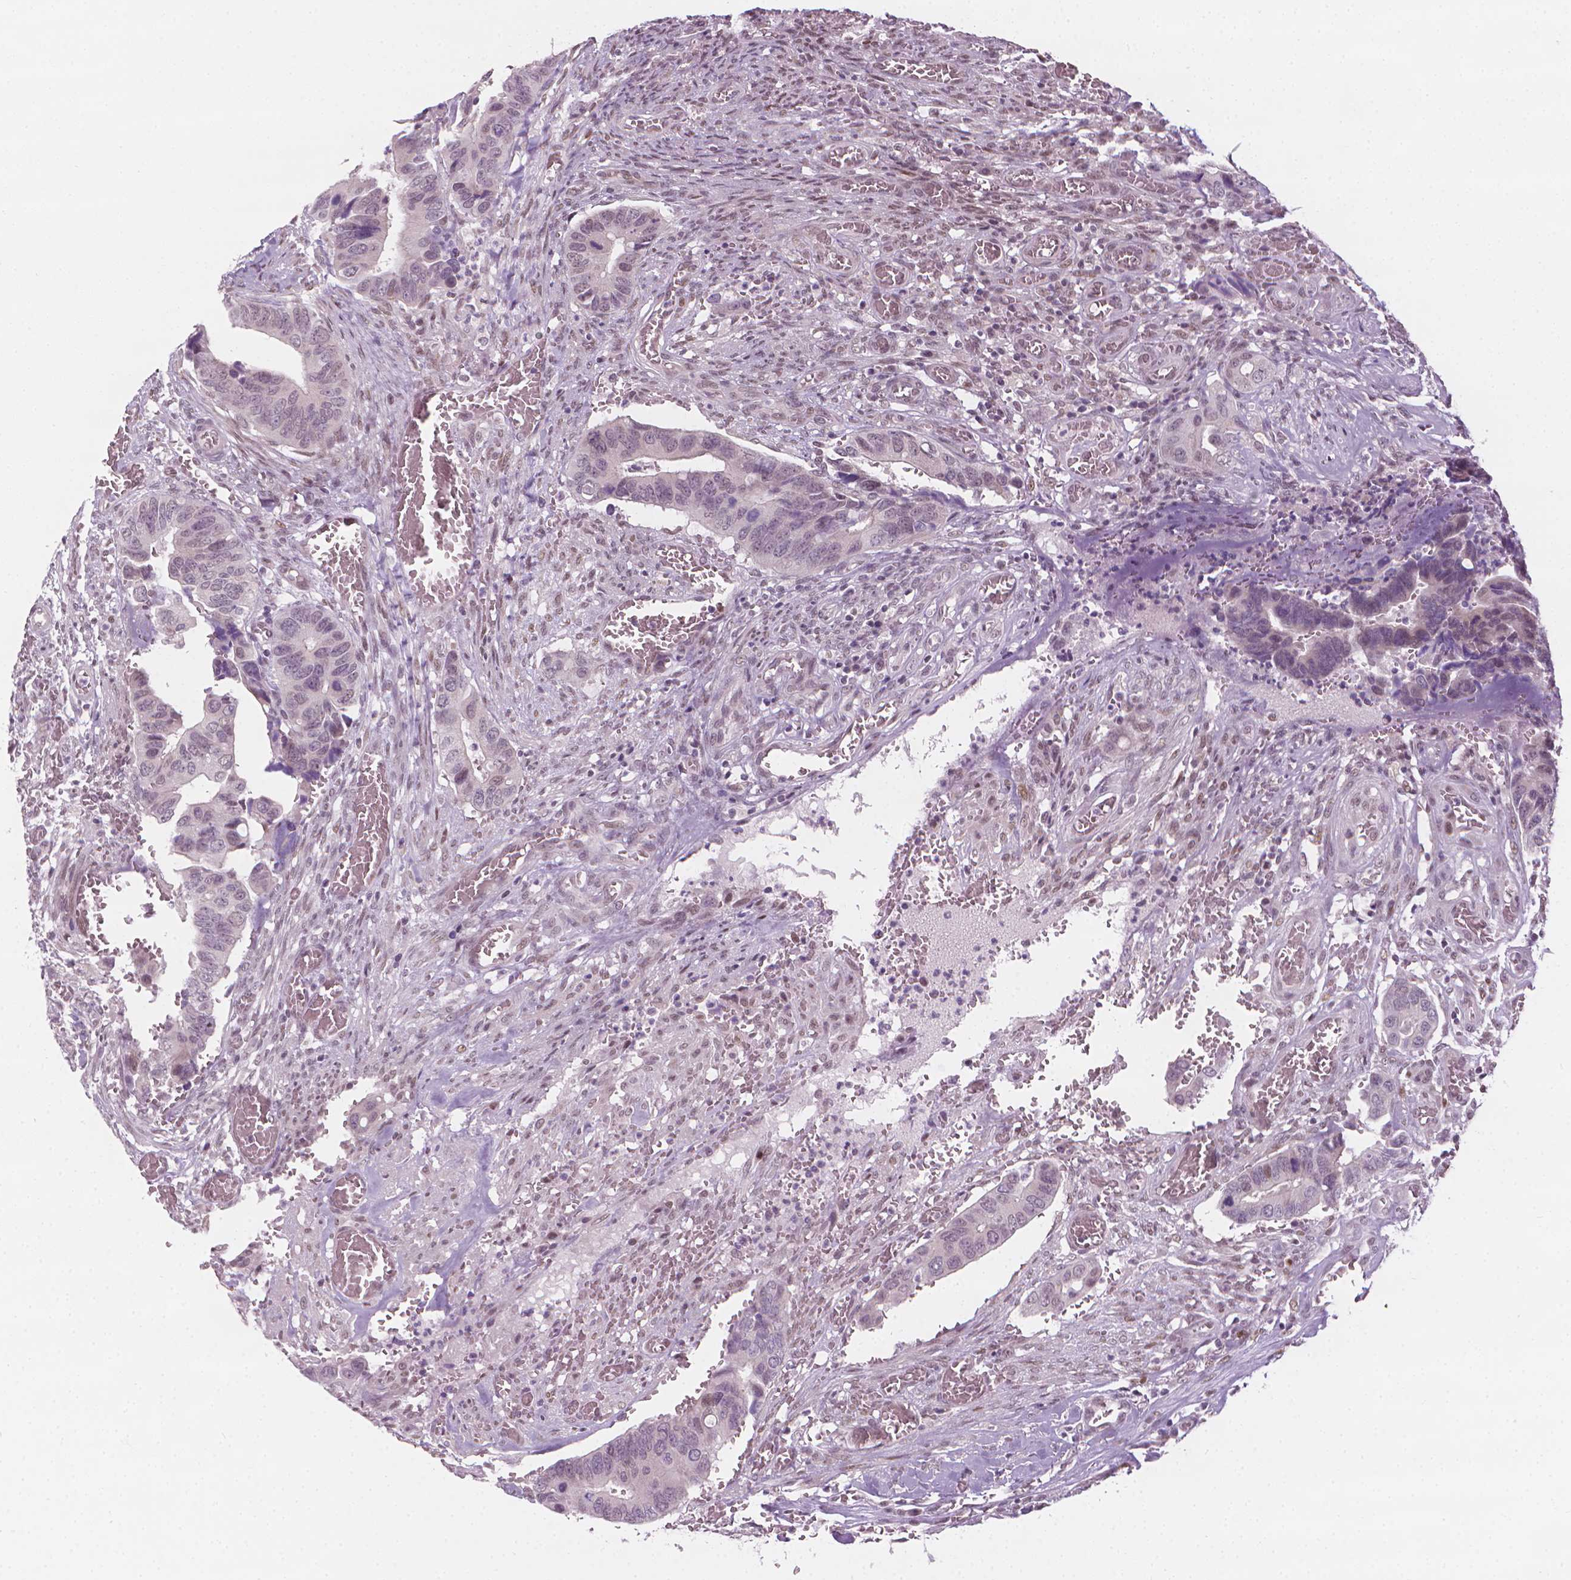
{"staining": {"intensity": "negative", "quantity": "none", "location": "none"}, "tissue": "colorectal cancer", "cell_type": "Tumor cells", "image_type": "cancer", "snomed": [{"axis": "morphology", "description": "Adenocarcinoma, NOS"}, {"axis": "topography", "description": "Colon"}], "caption": "Tumor cells show no significant protein positivity in colorectal adenocarcinoma.", "gene": "CDKN1C", "patient": {"sex": "male", "age": 49}}